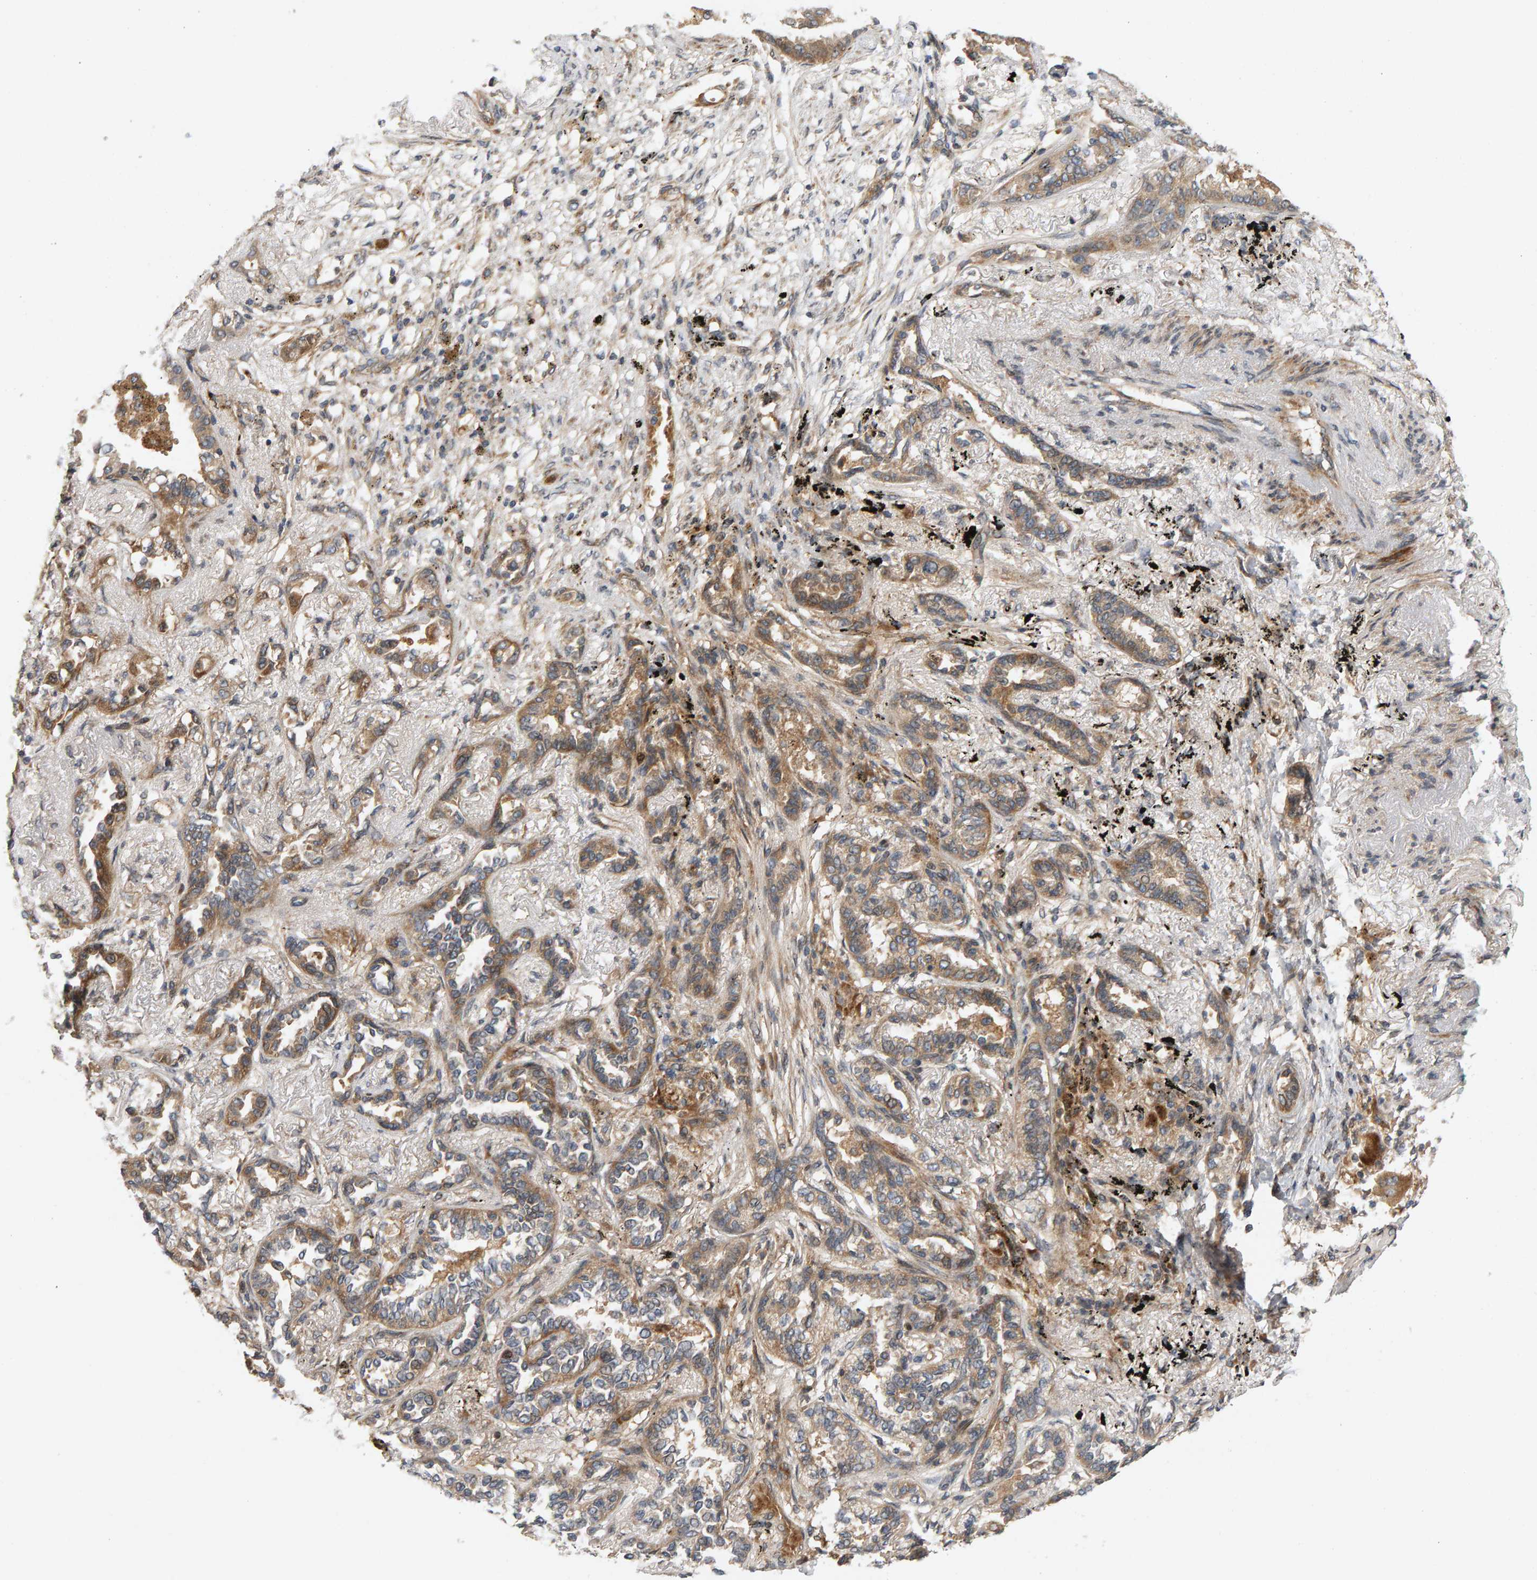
{"staining": {"intensity": "moderate", "quantity": ">75%", "location": "cytoplasmic/membranous"}, "tissue": "lung cancer", "cell_type": "Tumor cells", "image_type": "cancer", "snomed": [{"axis": "morphology", "description": "Adenocarcinoma, NOS"}, {"axis": "topography", "description": "Lung"}], "caption": "Lung adenocarcinoma stained for a protein demonstrates moderate cytoplasmic/membranous positivity in tumor cells.", "gene": "BAHCC1", "patient": {"sex": "male", "age": 59}}